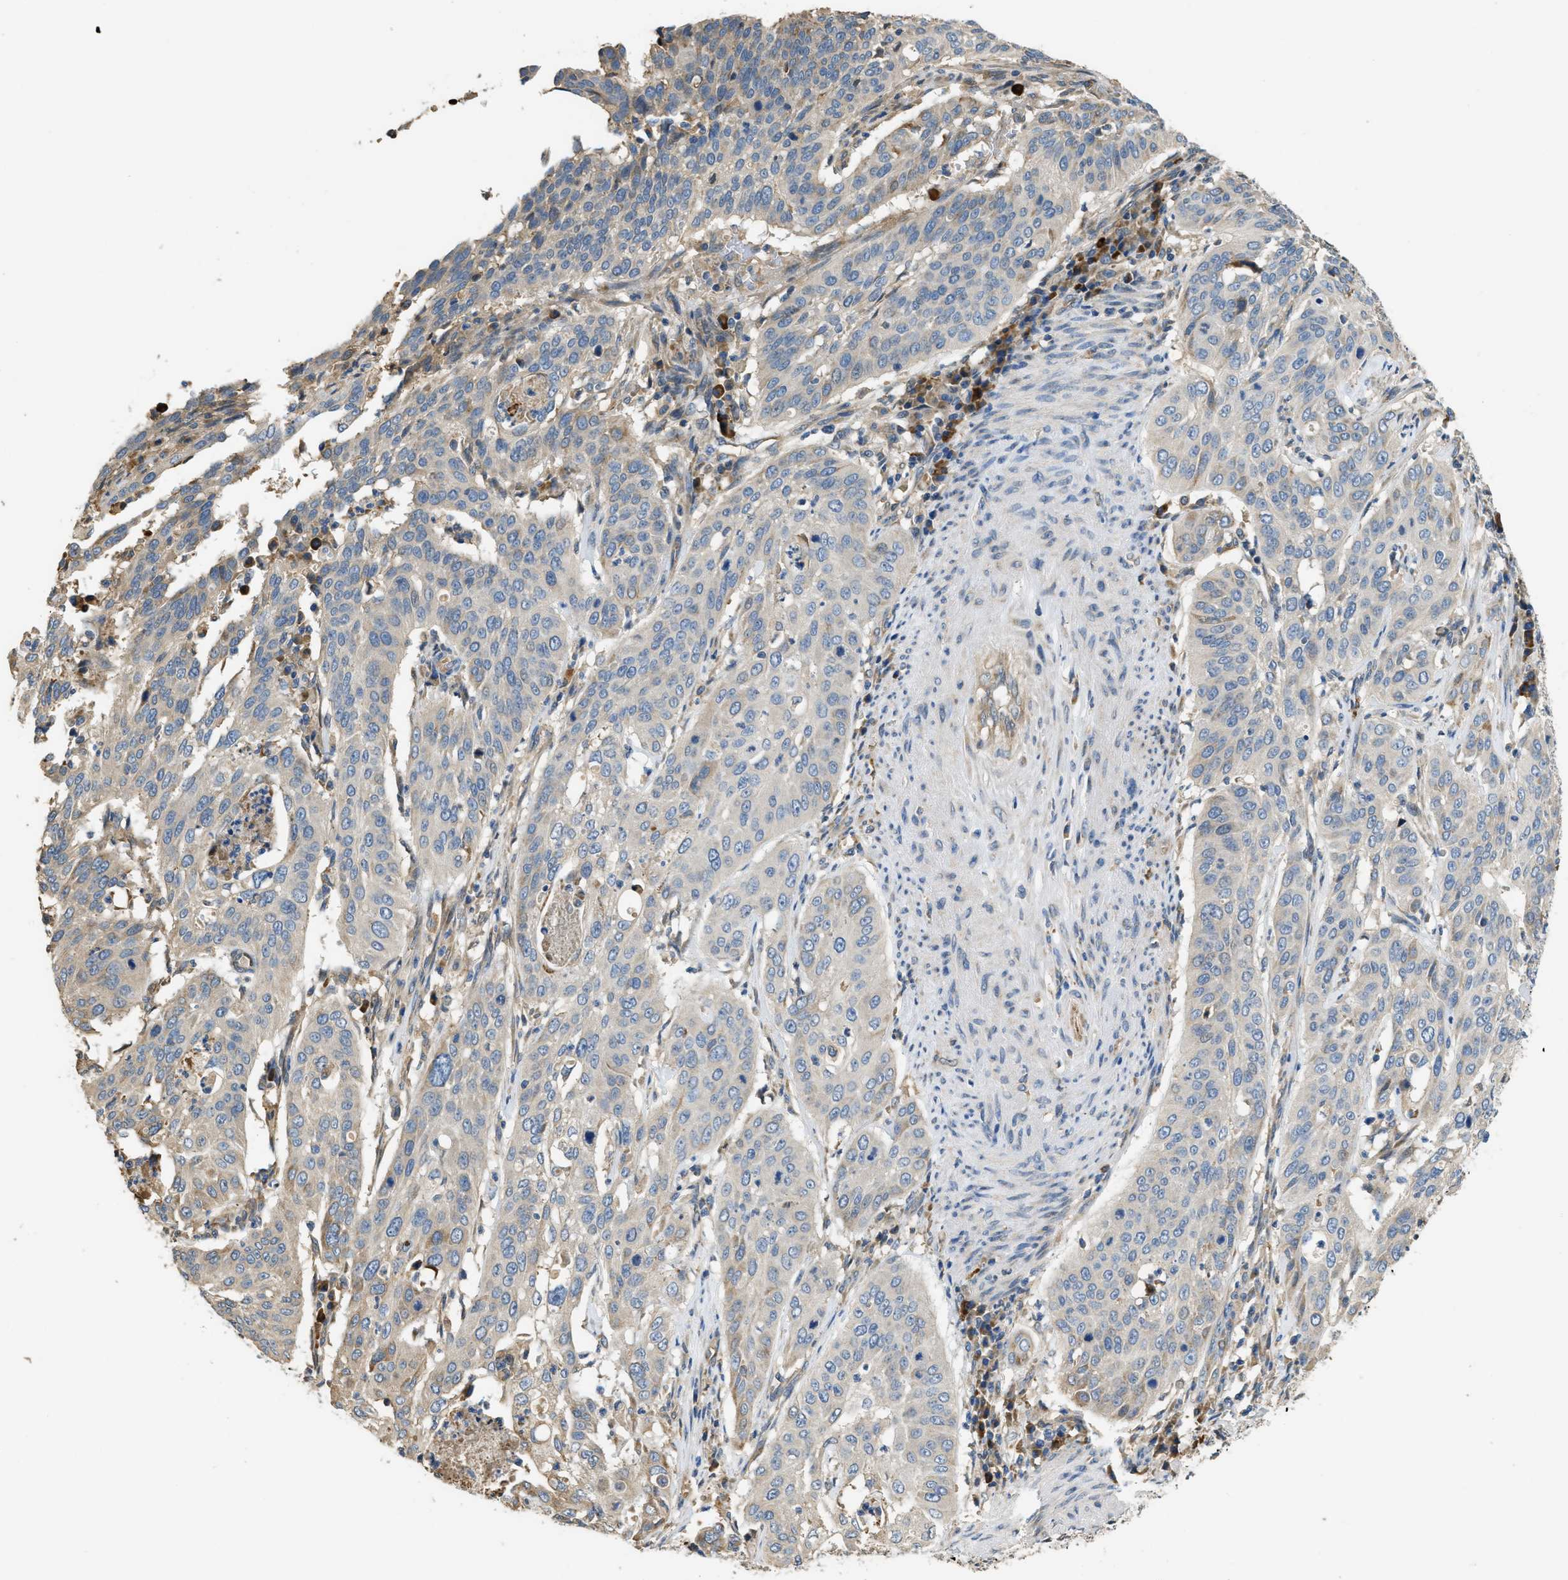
{"staining": {"intensity": "weak", "quantity": "<25%", "location": "cytoplasmic/membranous"}, "tissue": "cervical cancer", "cell_type": "Tumor cells", "image_type": "cancer", "snomed": [{"axis": "morphology", "description": "Normal tissue, NOS"}, {"axis": "morphology", "description": "Squamous cell carcinoma, NOS"}, {"axis": "topography", "description": "Cervix"}], "caption": "Immunohistochemistry (IHC) of human cervical cancer exhibits no expression in tumor cells. (DAB (3,3'-diaminobenzidine) IHC, high magnification).", "gene": "RIPK2", "patient": {"sex": "female", "age": 39}}